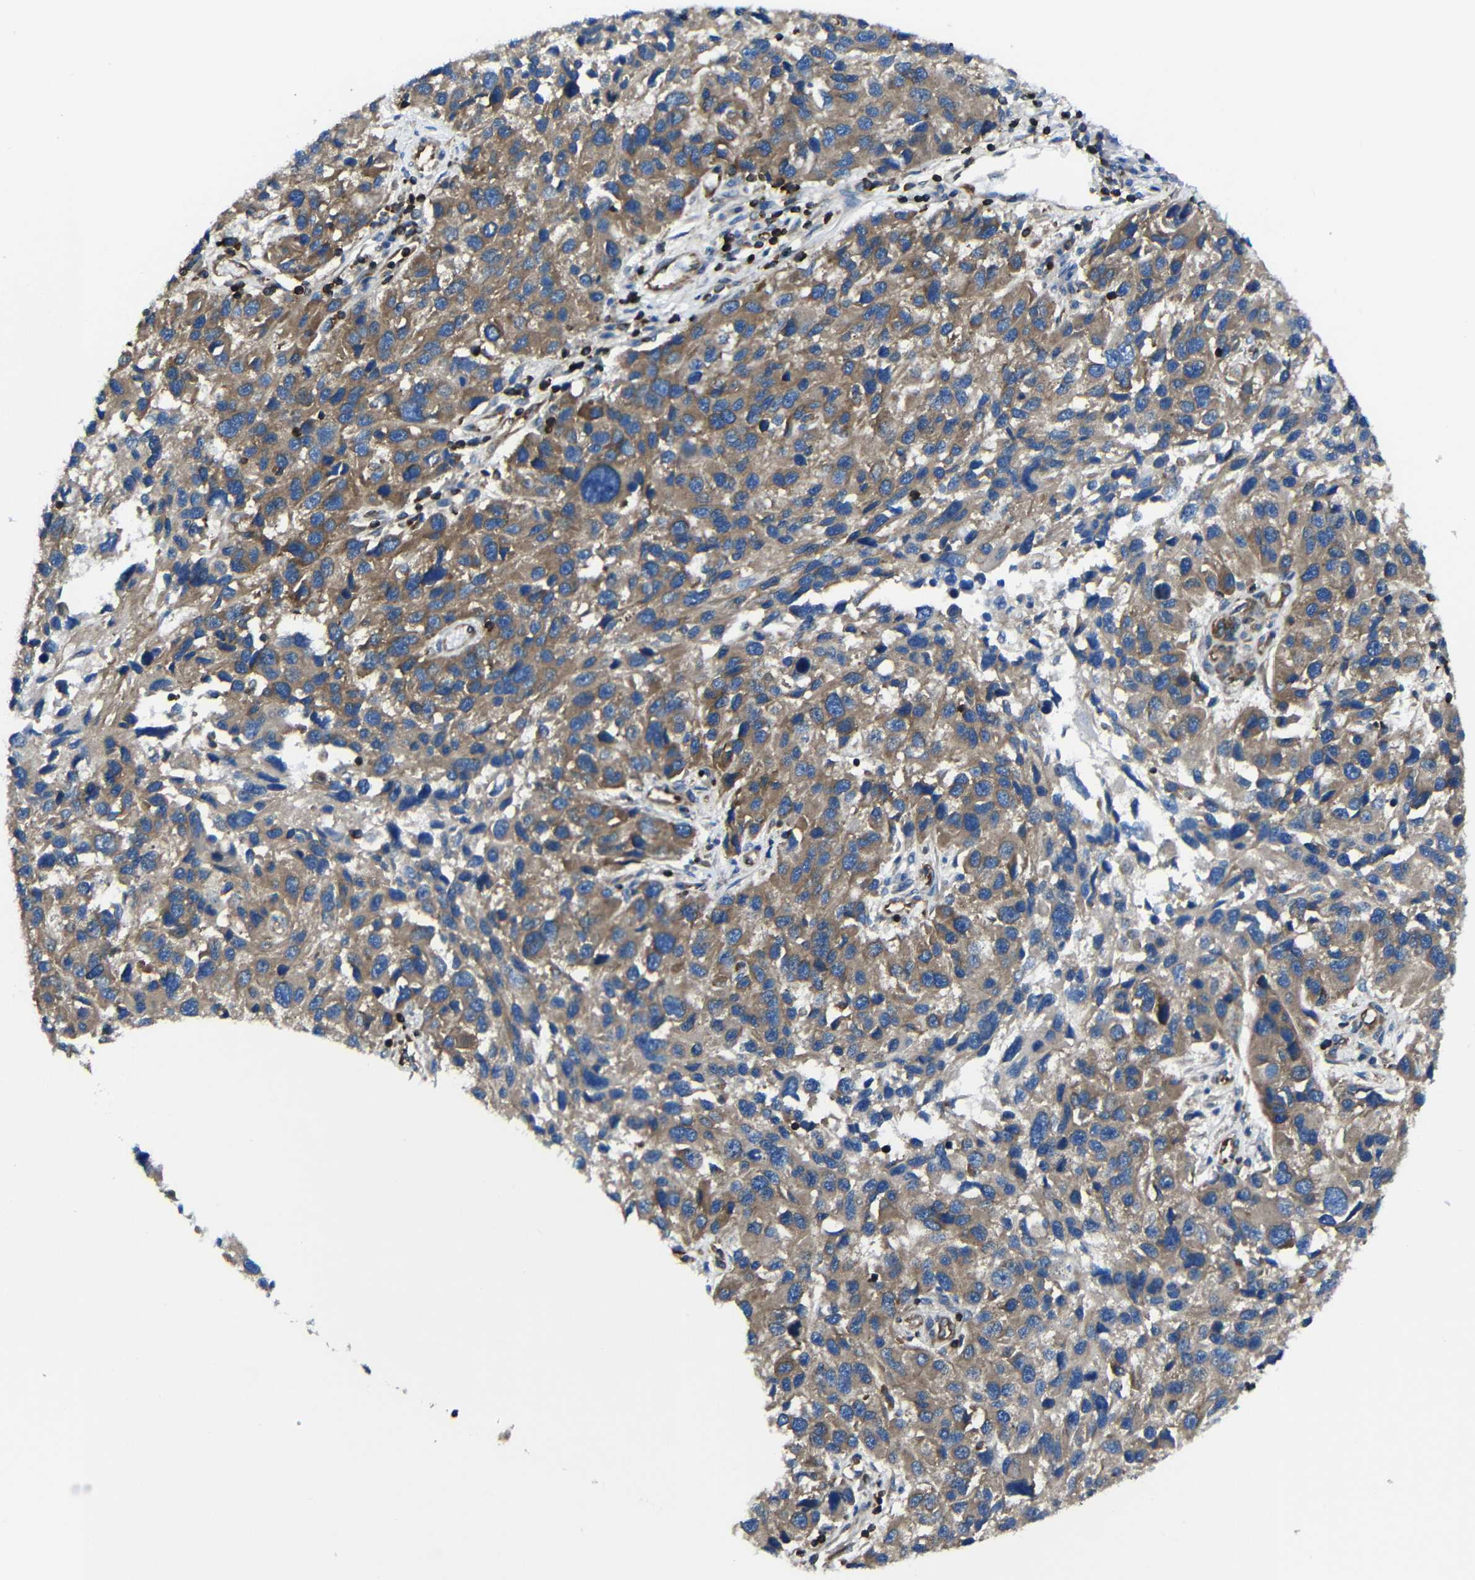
{"staining": {"intensity": "moderate", "quantity": ">75%", "location": "cytoplasmic/membranous"}, "tissue": "melanoma", "cell_type": "Tumor cells", "image_type": "cancer", "snomed": [{"axis": "morphology", "description": "Malignant melanoma, NOS"}, {"axis": "topography", "description": "Skin"}], "caption": "Immunohistochemical staining of malignant melanoma shows medium levels of moderate cytoplasmic/membranous protein expression in about >75% of tumor cells.", "gene": "ARHGEF1", "patient": {"sex": "male", "age": 53}}